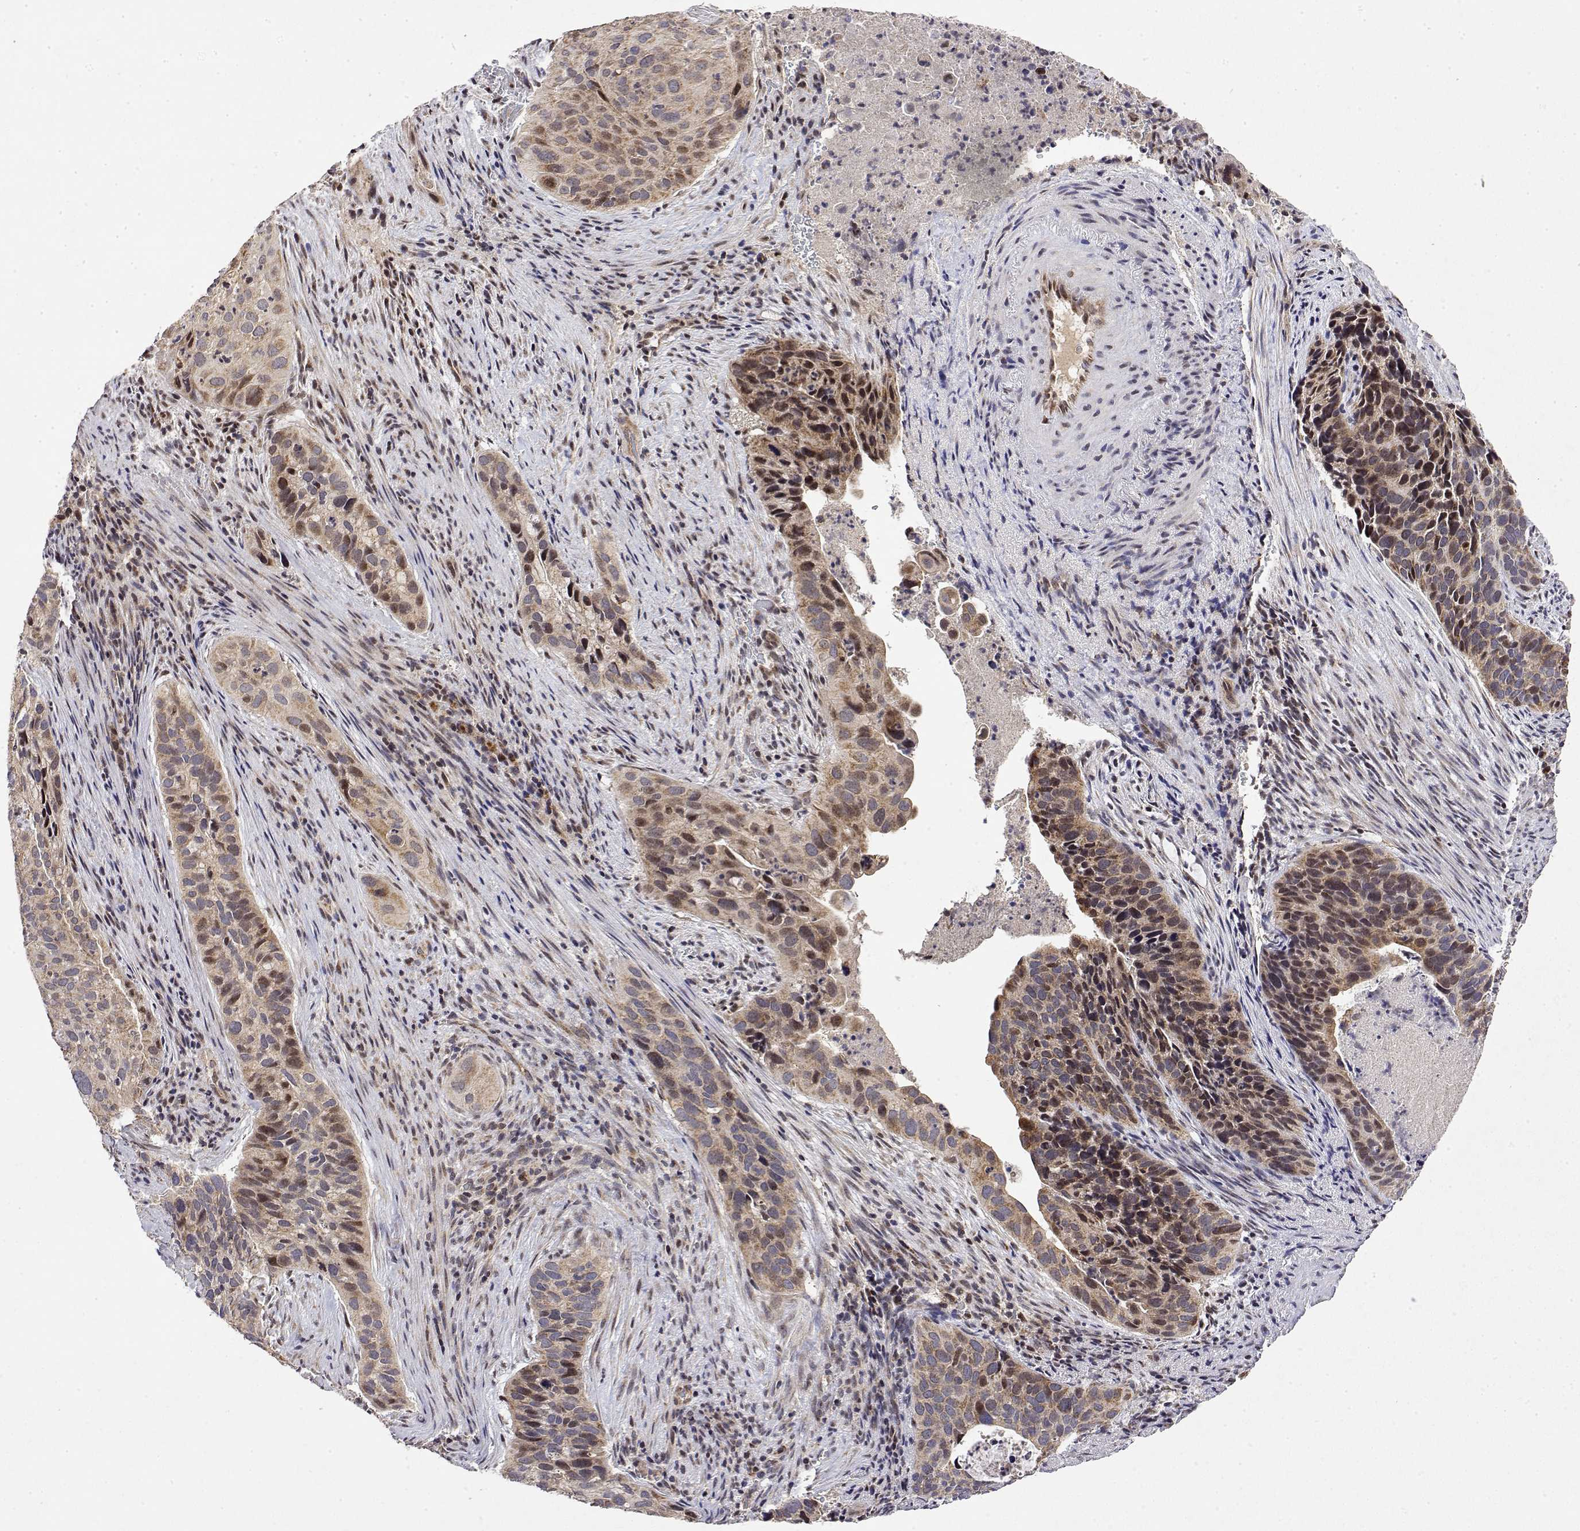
{"staining": {"intensity": "moderate", "quantity": "25%-75%", "location": "cytoplasmic/membranous,nuclear"}, "tissue": "cervical cancer", "cell_type": "Tumor cells", "image_type": "cancer", "snomed": [{"axis": "morphology", "description": "Squamous cell carcinoma, NOS"}, {"axis": "topography", "description": "Cervix"}], "caption": "Human cervical cancer stained with a protein marker reveals moderate staining in tumor cells.", "gene": "GADD45GIP1", "patient": {"sex": "female", "age": 38}}